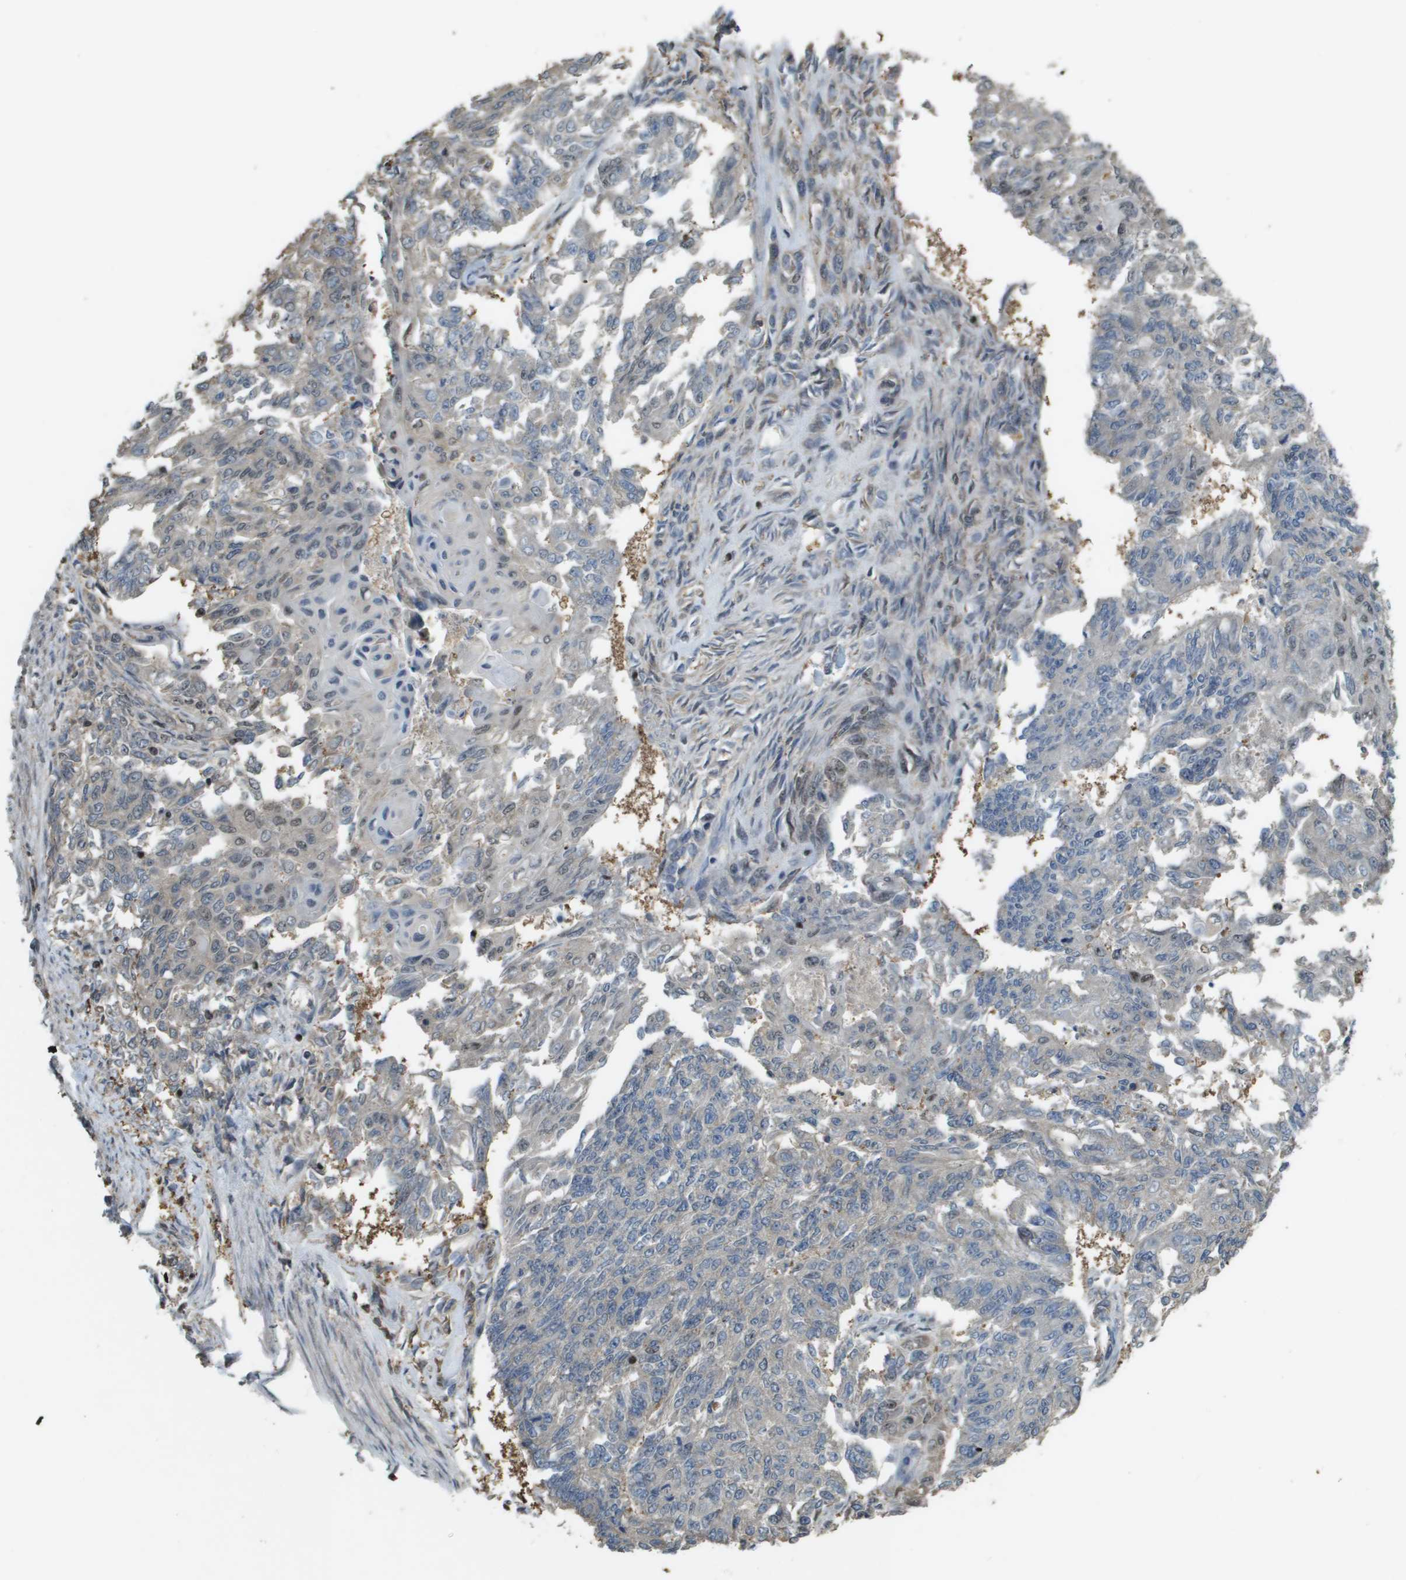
{"staining": {"intensity": "negative", "quantity": "none", "location": "none"}, "tissue": "endometrial cancer", "cell_type": "Tumor cells", "image_type": "cancer", "snomed": [{"axis": "morphology", "description": "Adenocarcinoma, NOS"}, {"axis": "topography", "description": "Endometrium"}], "caption": "High magnification brightfield microscopy of endometrial adenocarcinoma stained with DAB (3,3'-diaminobenzidine) (brown) and counterstained with hematoxylin (blue): tumor cells show no significant staining.", "gene": "SP100", "patient": {"sex": "female", "age": 32}}